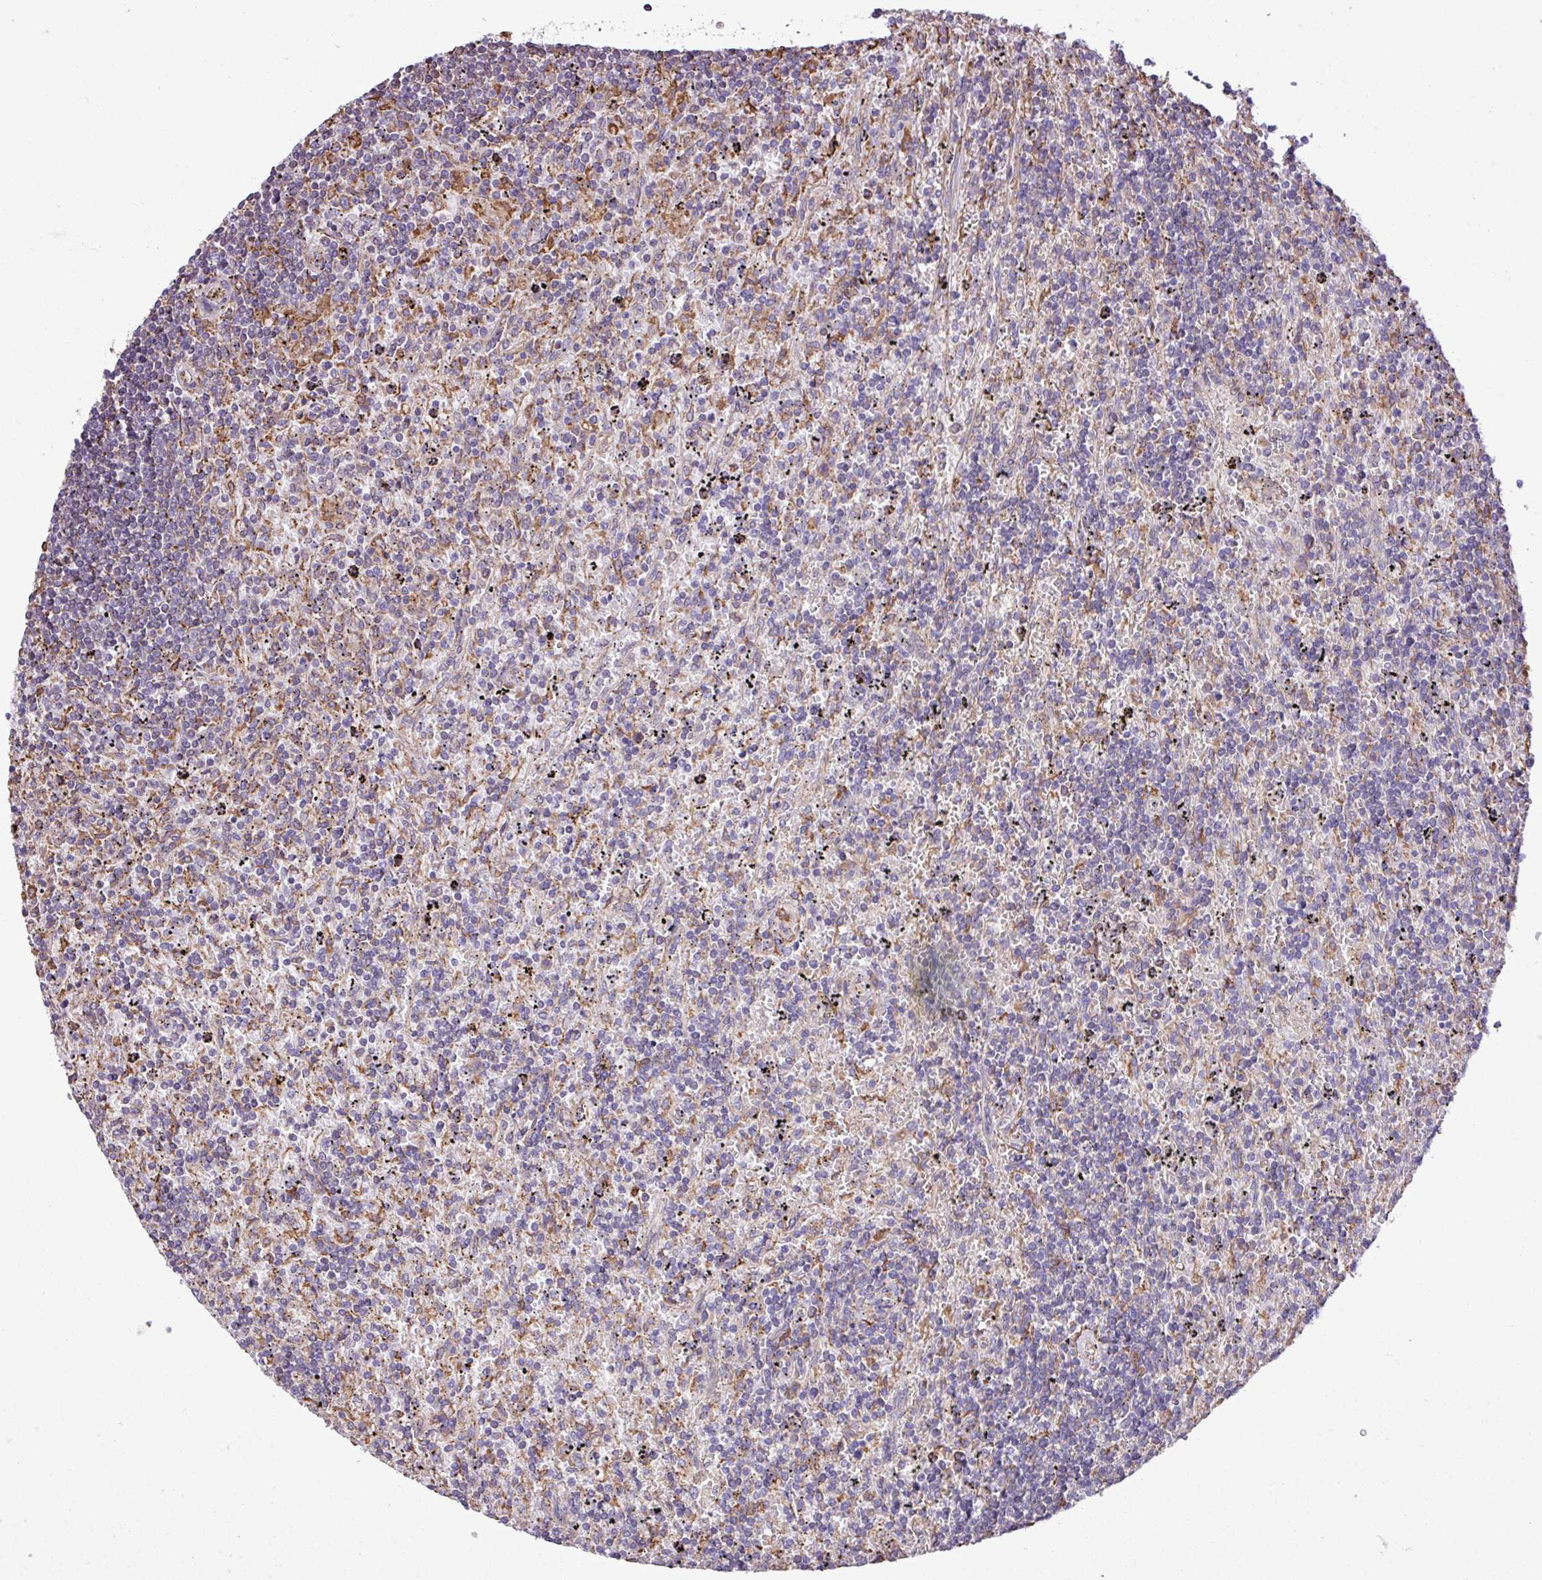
{"staining": {"intensity": "negative", "quantity": "none", "location": "none"}, "tissue": "lymphoma", "cell_type": "Tumor cells", "image_type": "cancer", "snomed": [{"axis": "morphology", "description": "Malignant lymphoma, non-Hodgkin's type, Low grade"}, {"axis": "topography", "description": "Spleen"}], "caption": "Immunohistochemical staining of low-grade malignant lymphoma, non-Hodgkin's type exhibits no significant expression in tumor cells.", "gene": "ZSCAN5A", "patient": {"sex": "male", "age": 76}}